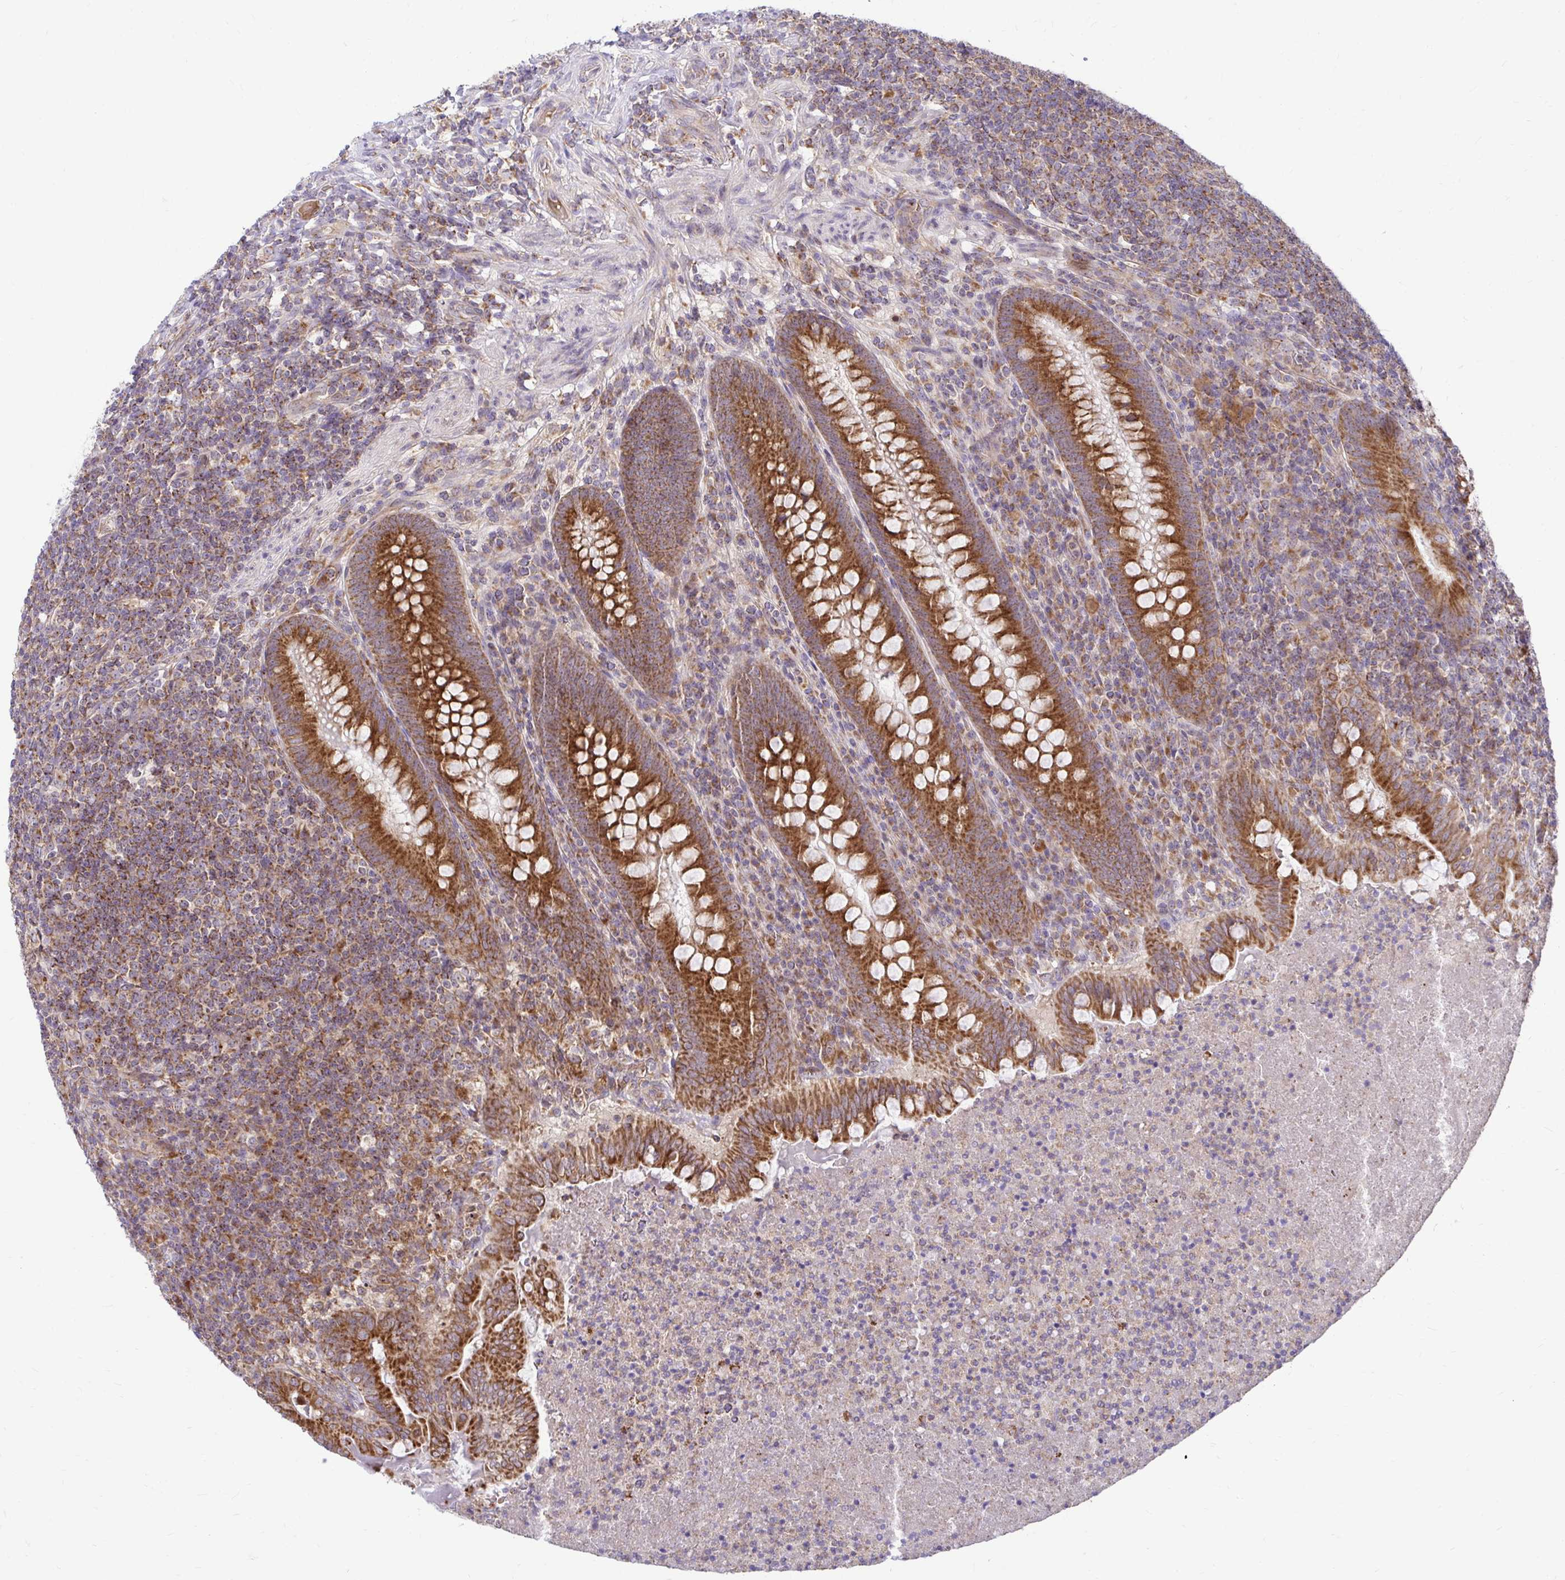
{"staining": {"intensity": "strong", "quantity": ">75%", "location": "cytoplasmic/membranous"}, "tissue": "appendix", "cell_type": "Glandular cells", "image_type": "normal", "snomed": [{"axis": "morphology", "description": "Normal tissue, NOS"}, {"axis": "topography", "description": "Appendix"}], "caption": "Glandular cells exhibit high levels of strong cytoplasmic/membranous staining in approximately >75% of cells in normal human appendix.", "gene": "VTI1B", "patient": {"sex": "male", "age": 47}}